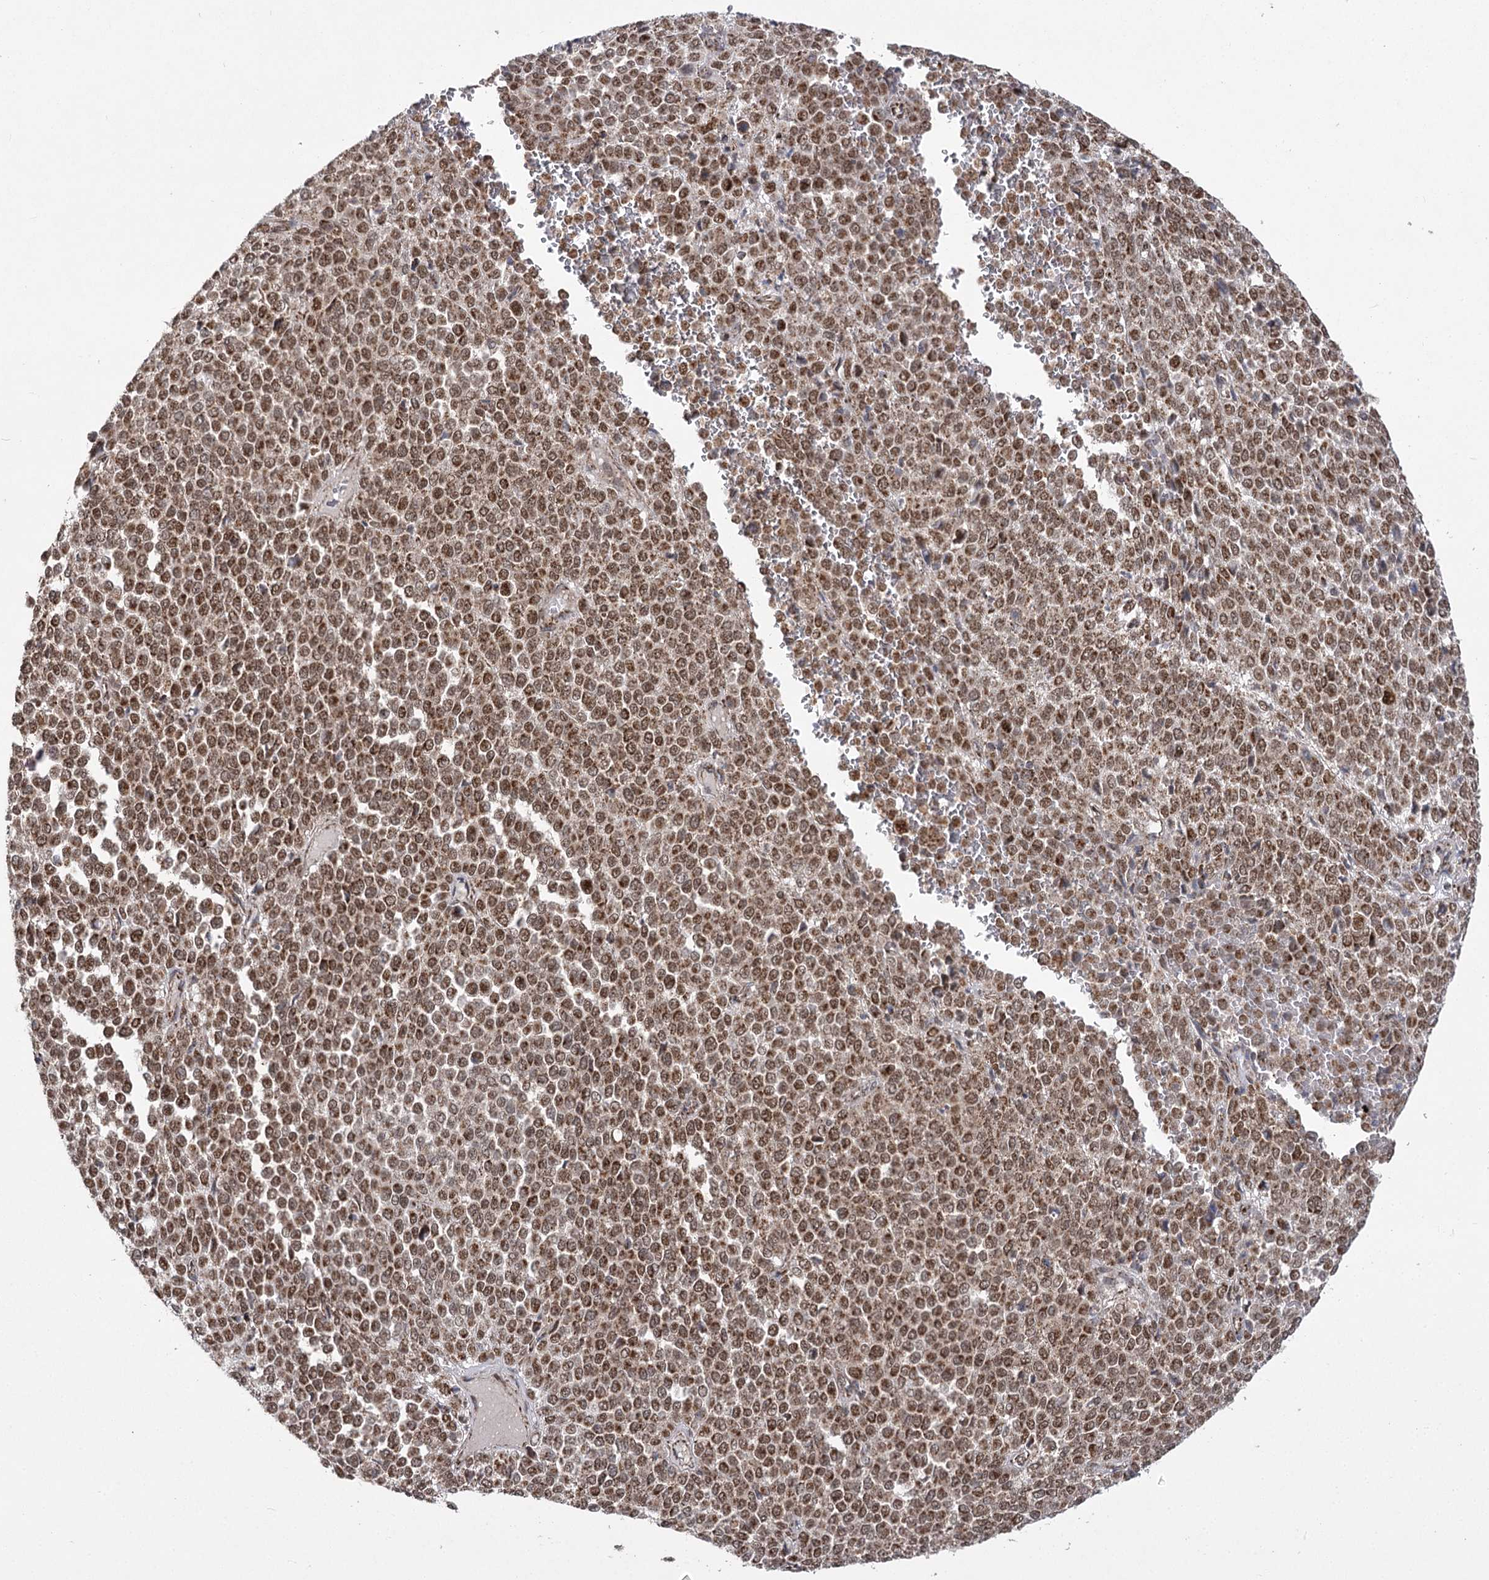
{"staining": {"intensity": "strong", "quantity": ">75%", "location": "nuclear"}, "tissue": "melanoma", "cell_type": "Tumor cells", "image_type": "cancer", "snomed": [{"axis": "morphology", "description": "Malignant melanoma, Metastatic site"}, {"axis": "topography", "description": "Pancreas"}], "caption": "Protein staining displays strong nuclear positivity in approximately >75% of tumor cells in melanoma.", "gene": "SLC4A1AP", "patient": {"sex": "female", "age": 30}}